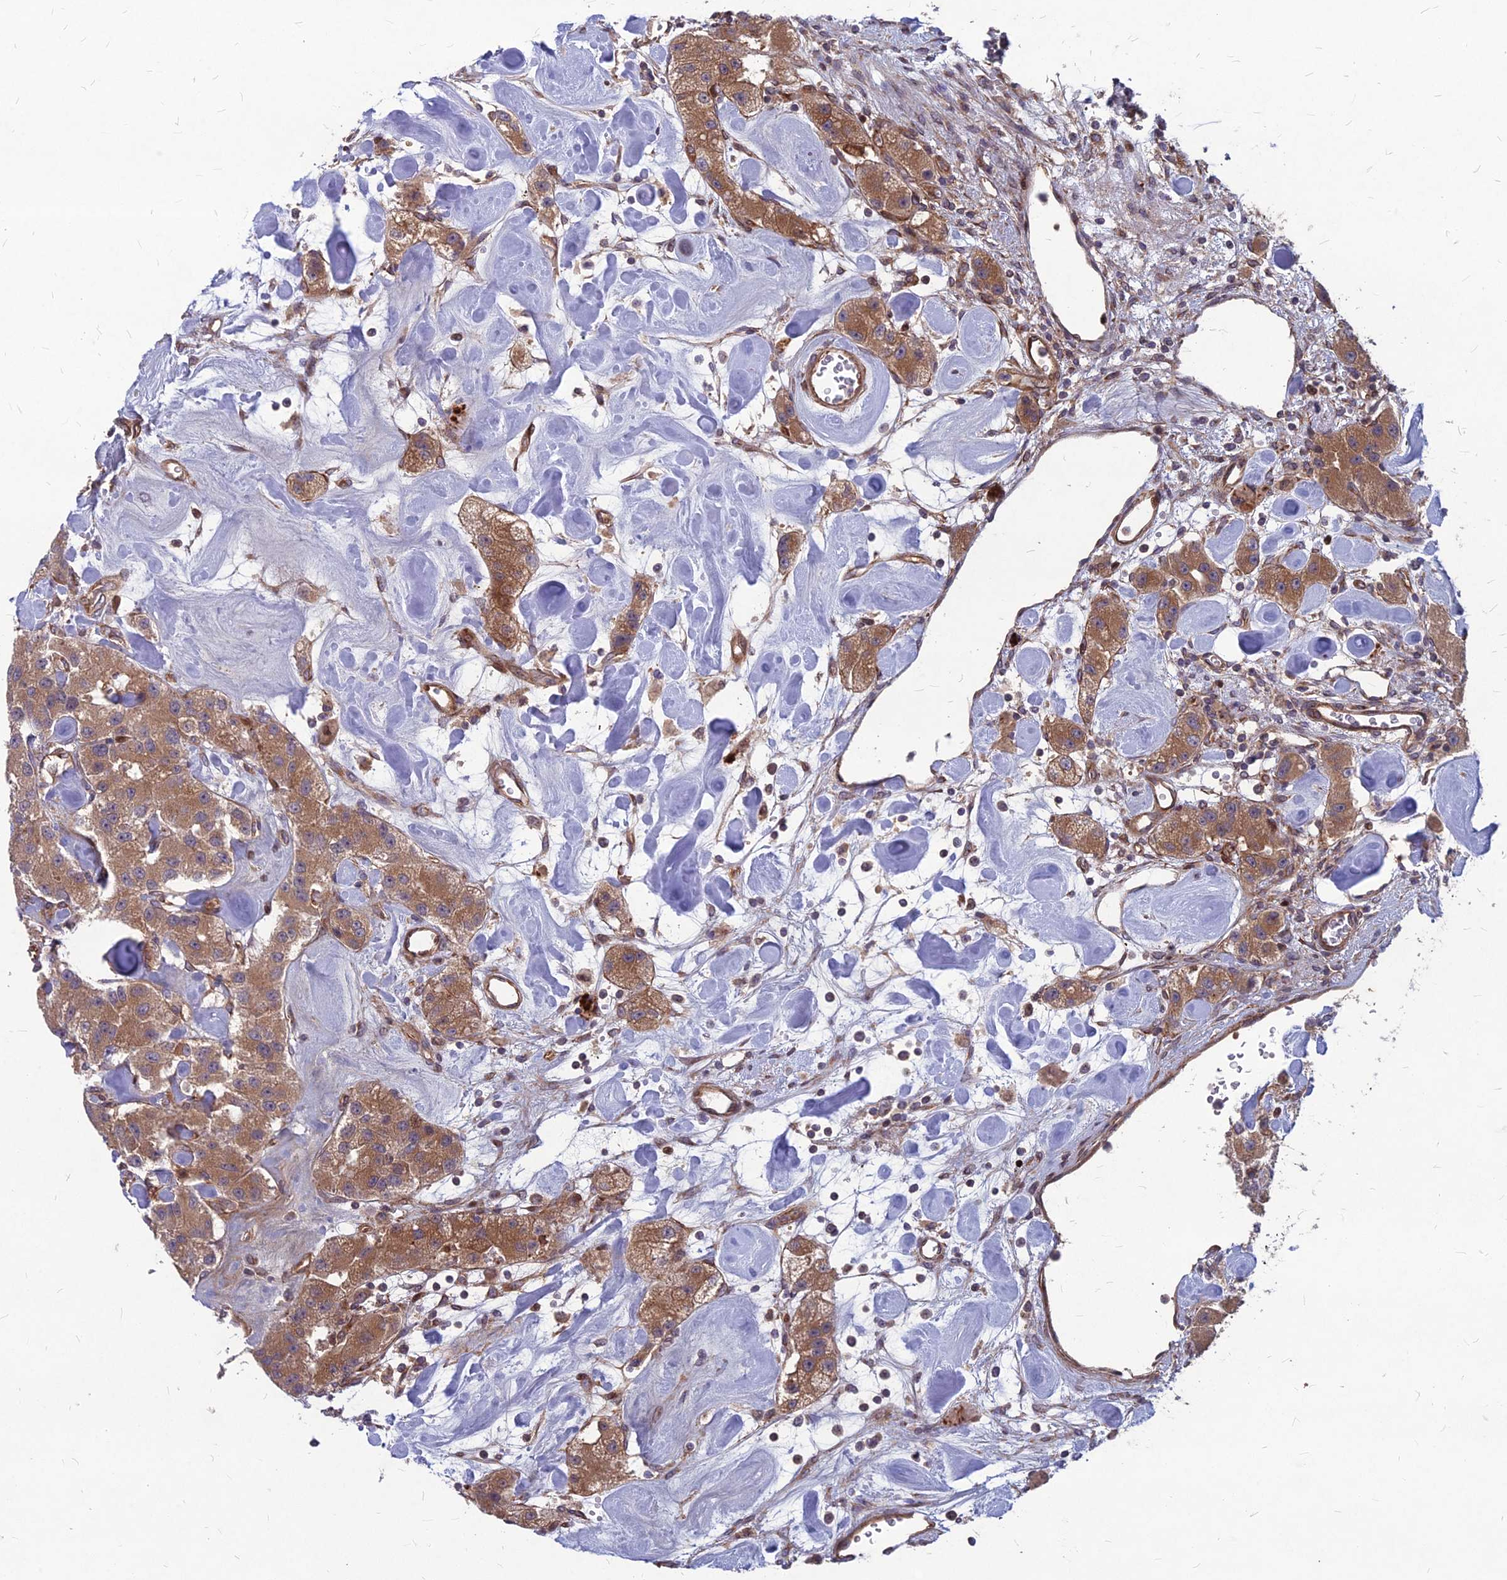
{"staining": {"intensity": "moderate", "quantity": ">75%", "location": "cytoplasmic/membranous"}, "tissue": "carcinoid", "cell_type": "Tumor cells", "image_type": "cancer", "snomed": [{"axis": "morphology", "description": "Carcinoid, malignant, NOS"}, {"axis": "topography", "description": "Pancreas"}], "caption": "Tumor cells show medium levels of moderate cytoplasmic/membranous staining in about >75% of cells in human carcinoid.", "gene": "MFSD8", "patient": {"sex": "male", "age": 41}}